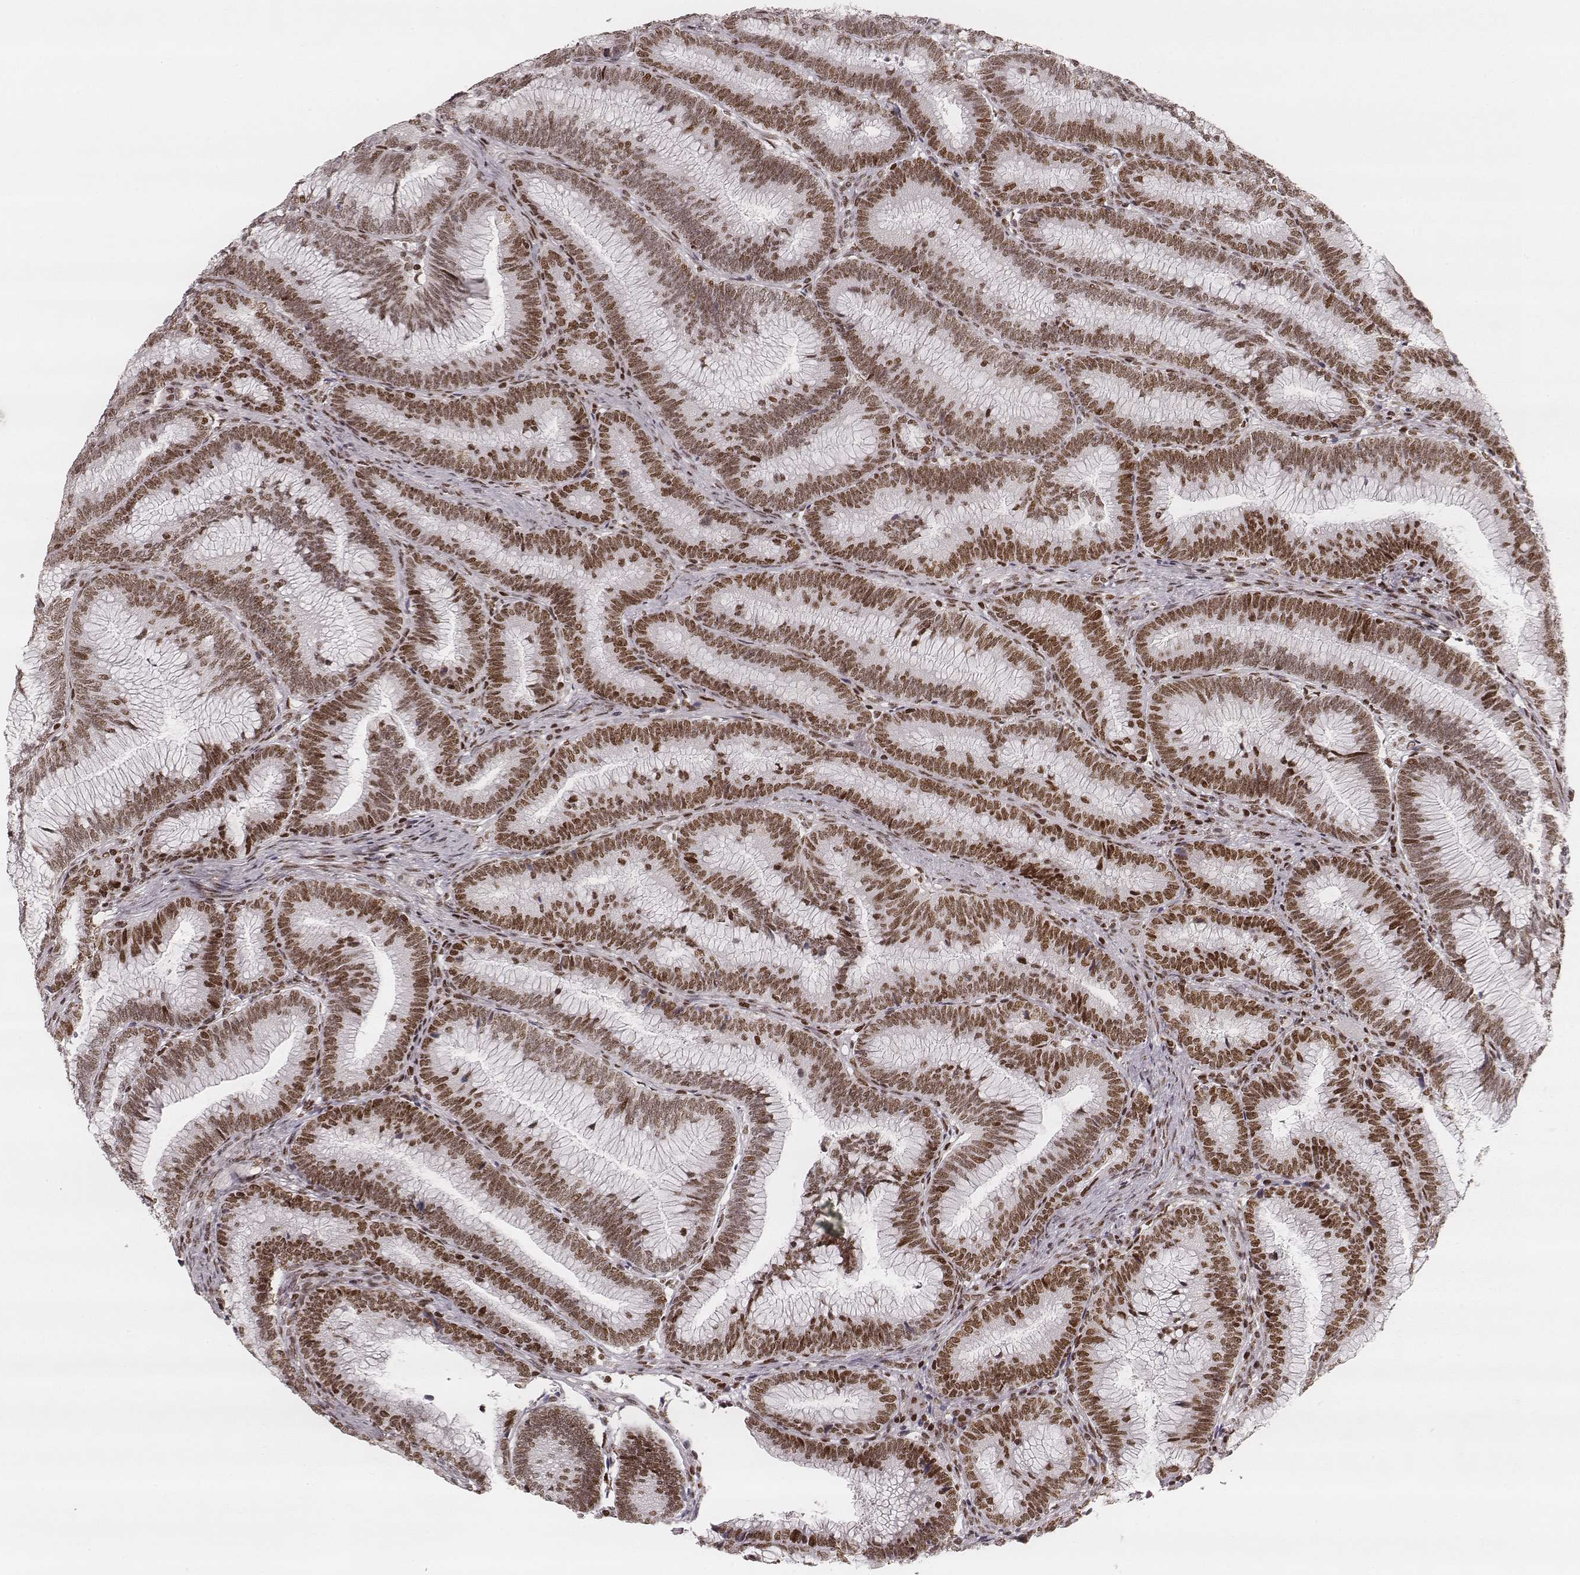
{"staining": {"intensity": "moderate", "quantity": ">75%", "location": "nuclear"}, "tissue": "colorectal cancer", "cell_type": "Tumor cells", "image_type": "cancer", "snomed": [{"axis": "morphology", "description": "Adenocarcinoma, NOS"}, {"axis": "topography", "description": "Colon"}], "caption": "Tumor cells demonstrate moderate nuclear staining in approximately >75% of cells in colorectal cancer (adenocarcinoma). Using DAB (3,3'-diaminobenzidine) (brown) and hematoxylin (blue) stains, captured at high magnification using brightfield microscopy.", "gene": "HNRNPC", "patient": {"sex": "female", "age": 78}}